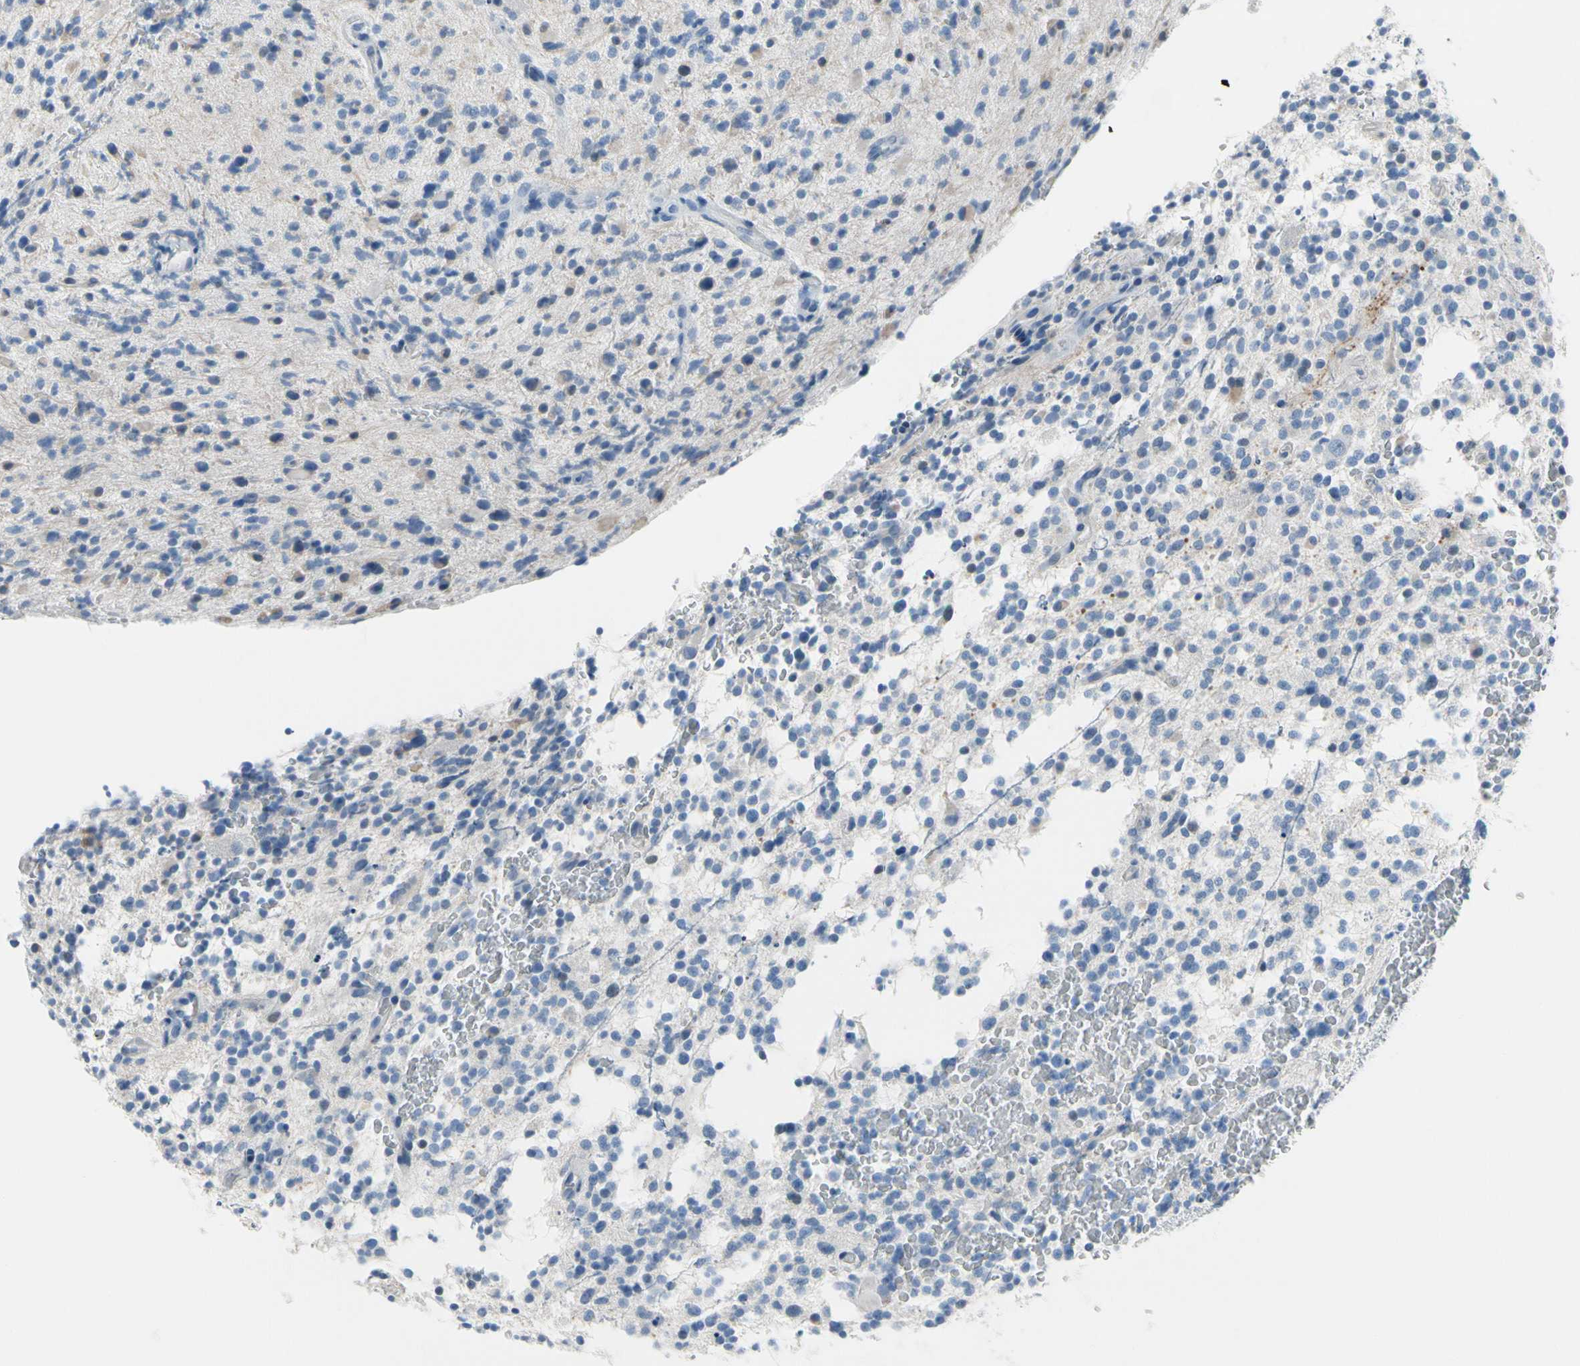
{"staining": {"intensity": "weak", "quantity": "<25%", "location": "cytoplasmic/membranous"}, "tissue": "glioma", "cell_type": "Tumor cells", "image_type": "cancer", "snomed": [{"axis": "morphology", "description": "Glioma, malignant, High grade"}, {"axis": "topography", "description": "Brain"}], "caption": "Immunohistochemistry (IHC) photomicrograph of glioma stained for a protein (brown), which reveals no staining in tumor cells.", "gene": "MUC5B", "patient": {"sex": "male", "age": 48}}